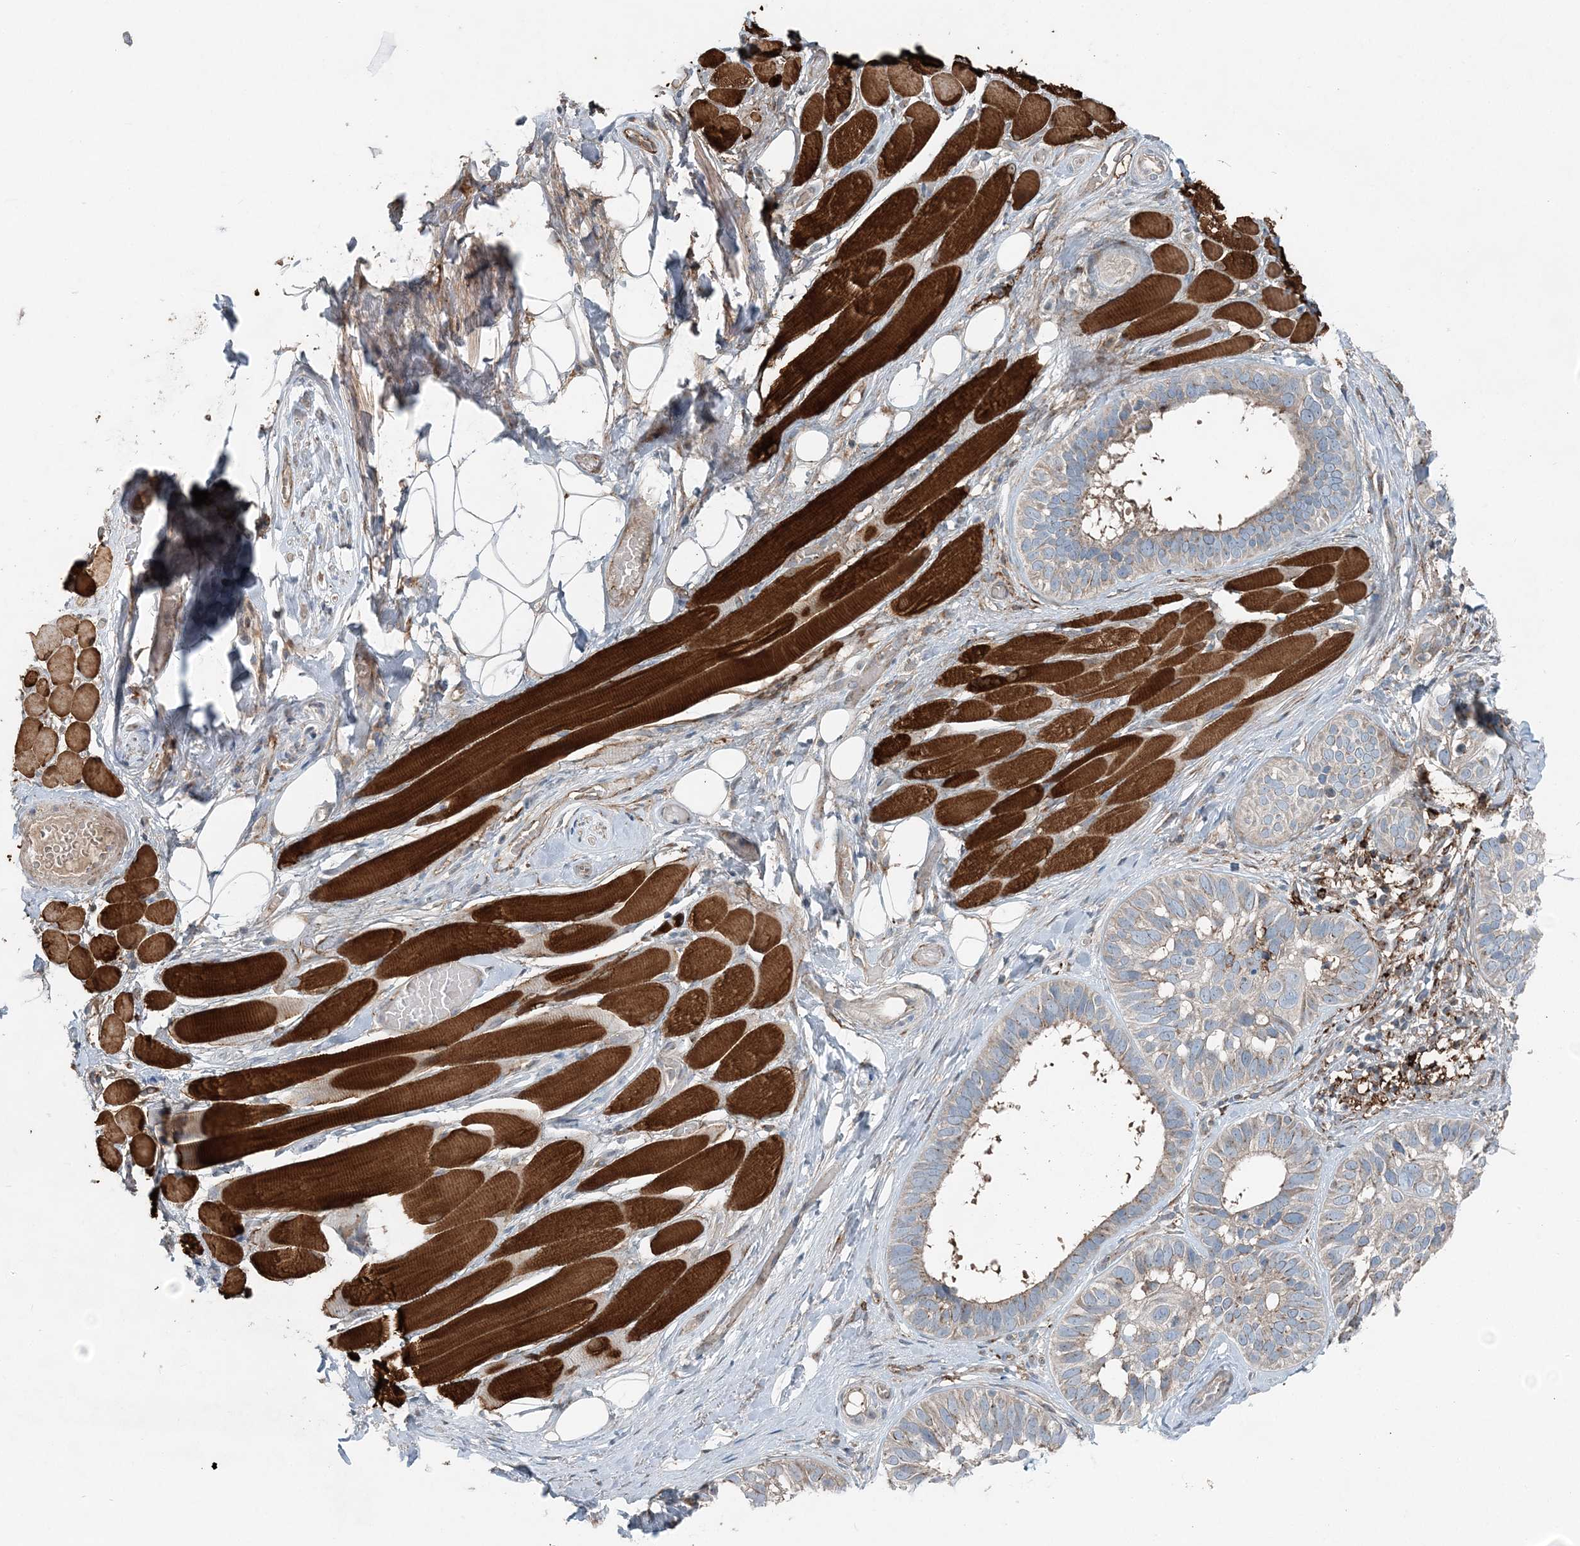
{"staining": {"intensity": "weak", "quantity": "25%-75%", "location": "cytoplasmic/membranous"}, "tissue": "skin cancer", "cell_type": "Tumor cells", "image_type": "cancer", "snomed": [{"axis": "morphology", "description": "Basal cell carcinoma"}, {"axis": "topography", "description": "Skin"}], "caption": "About 25%-75% of tumor cells in skin cancer (basal cell carcinoma) reveal weak cytoplasmic/membranous protein staining as visualized by brown immunohistochemical staining.", "gene": "KY", "patient": {"sex": "male", "age": 62}}